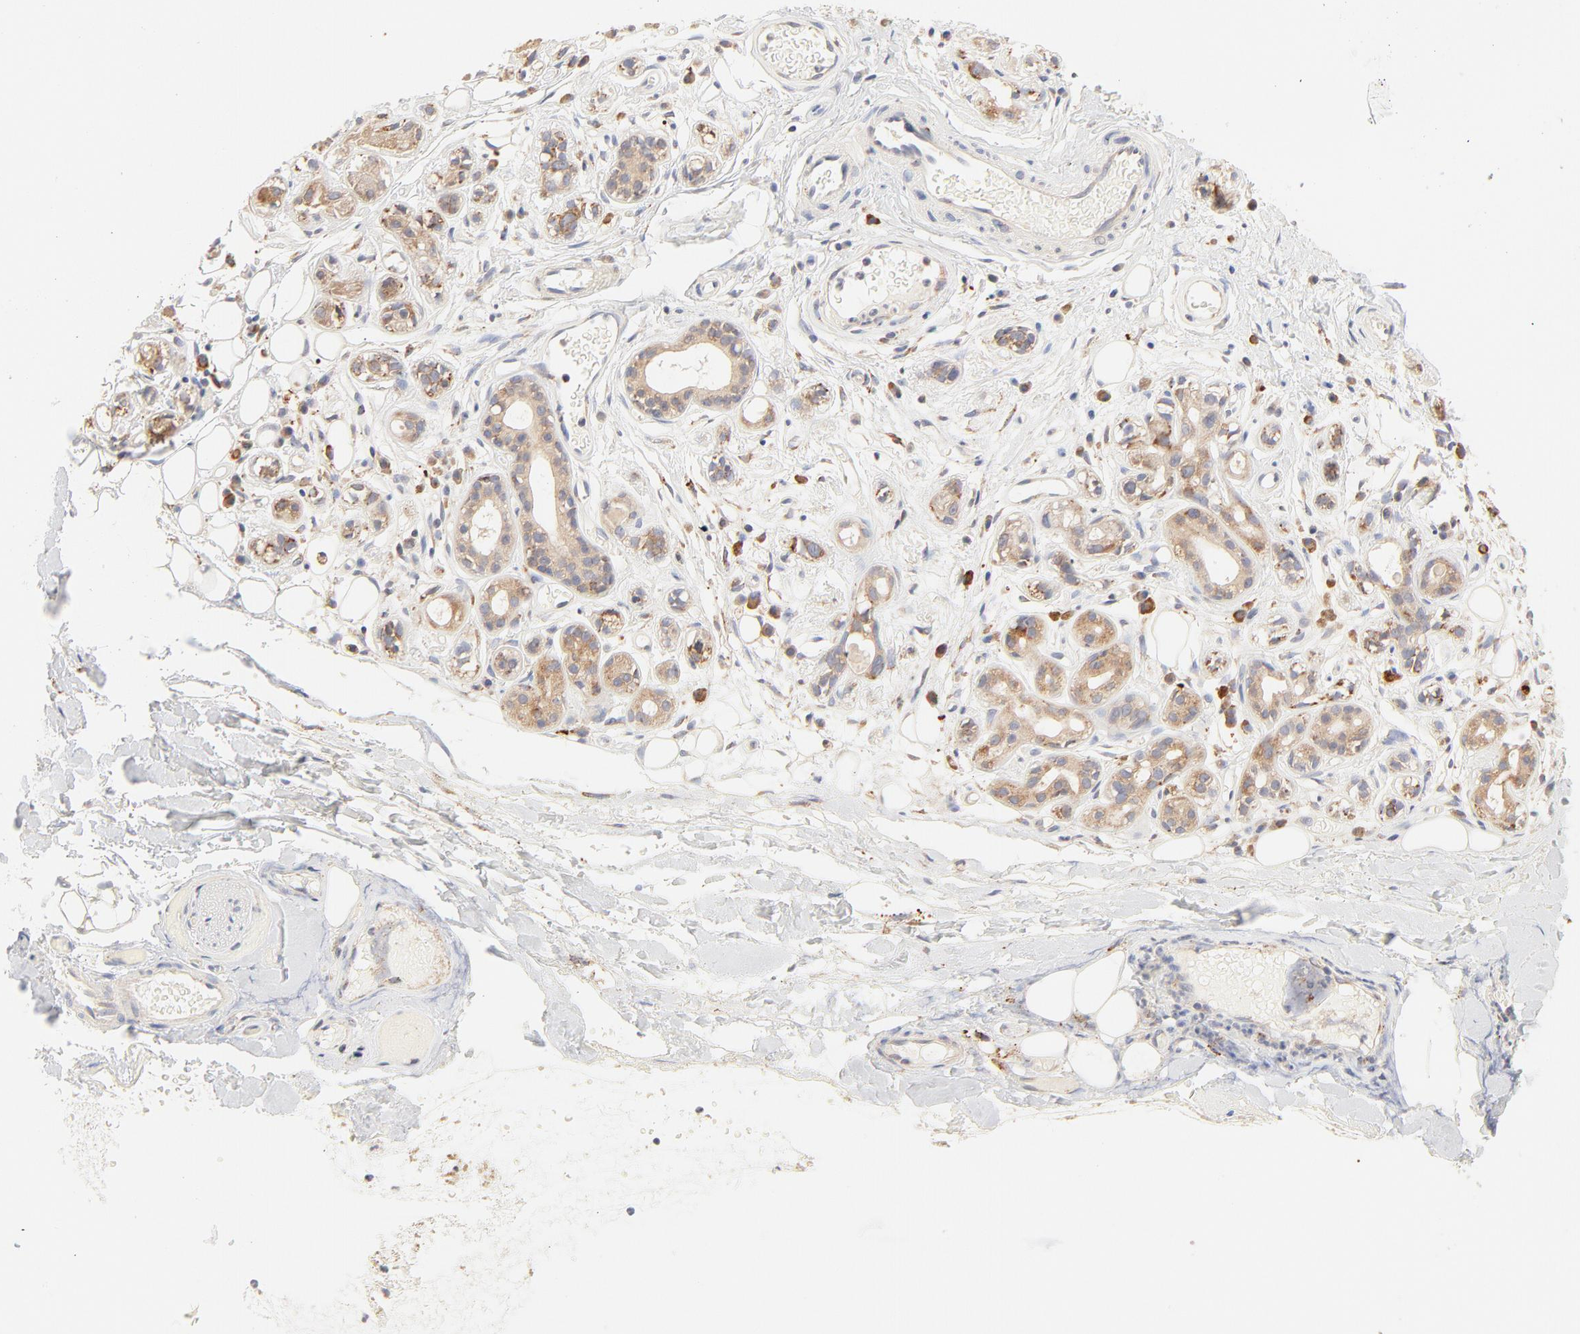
{"staining": {"intensity": "moderate", "quantity": ">75%", "location": "cytoplasmic/membranous"}, "tissue": "salivary gland", "cell_type": "Glandular cells", "image_type": "normal", "snomed": [{"axis": "morphology", "description": "Normal tissue, NOS"}, {"axis": "topography", "description": "Salivary gland"}], "caption": "A micrograph showing moderate cytoplasmic/membranous staining in about >75% of glandular cells in benign salivary gland, as visualized by brown immunohistochemical staining.", "gene": "PARP12", "patient": {"sex": "male", "age": 54}}